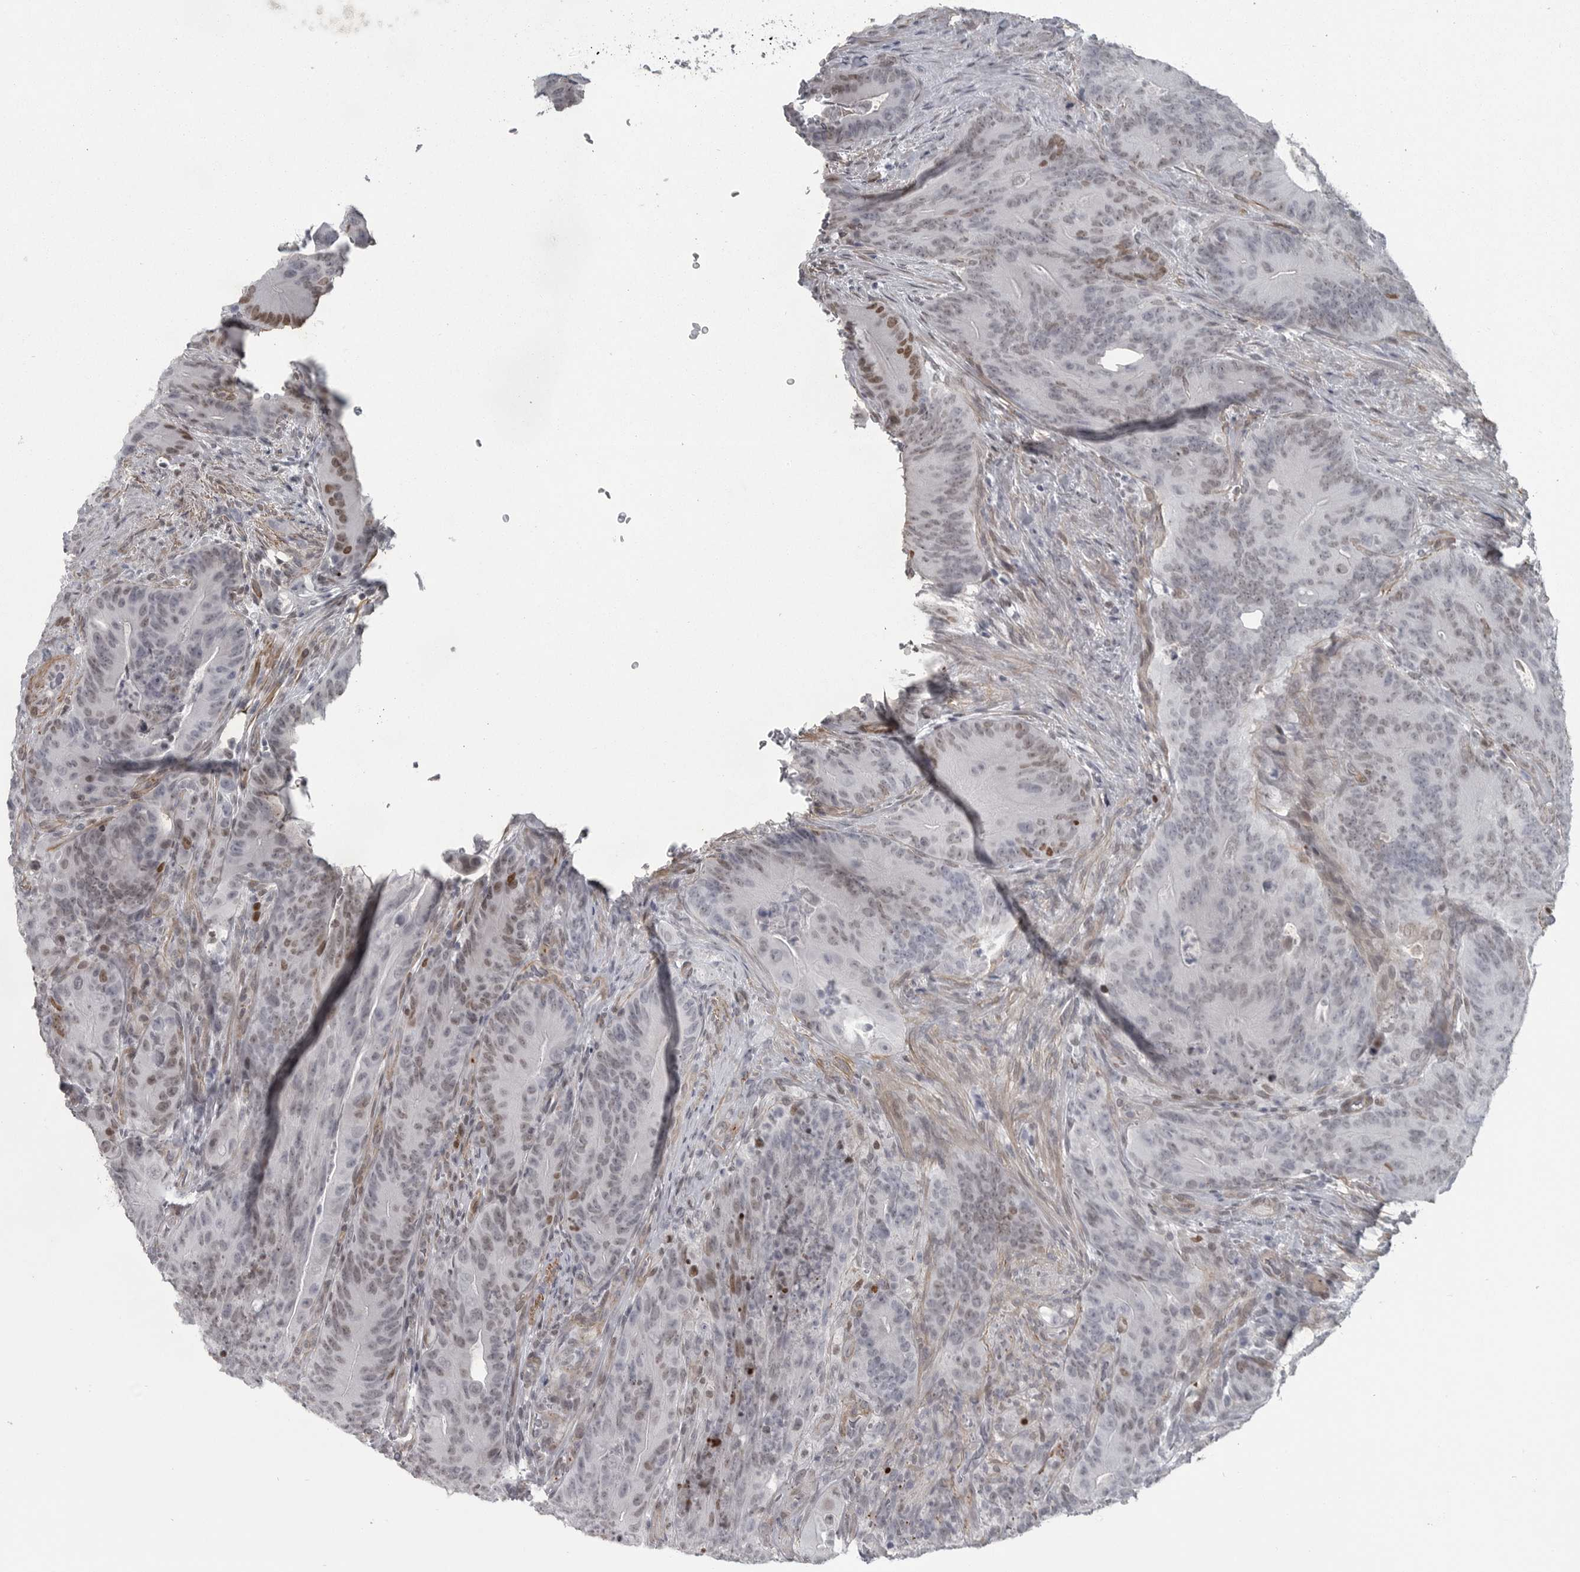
{"staining": {"intensity": "moderate", "quantity": "<25%", "location": "nuclear"}, "tissue": "colorectal cancer", "cell_type": "Tumor cells", "image_type": "cancer", "snomed": [{"axis": "morphology", "description": "Normal tissue, NOS"}, {"axis": "topography", "description": "Colon"}], "caption": "DAB immunohistochemical staining of colorectal cancer exhibits moderate nuclear protein expression in approximately <25% of tumor cells.", "gene": "HMGN3", "patient": {"sex": "female", "age": 82}}